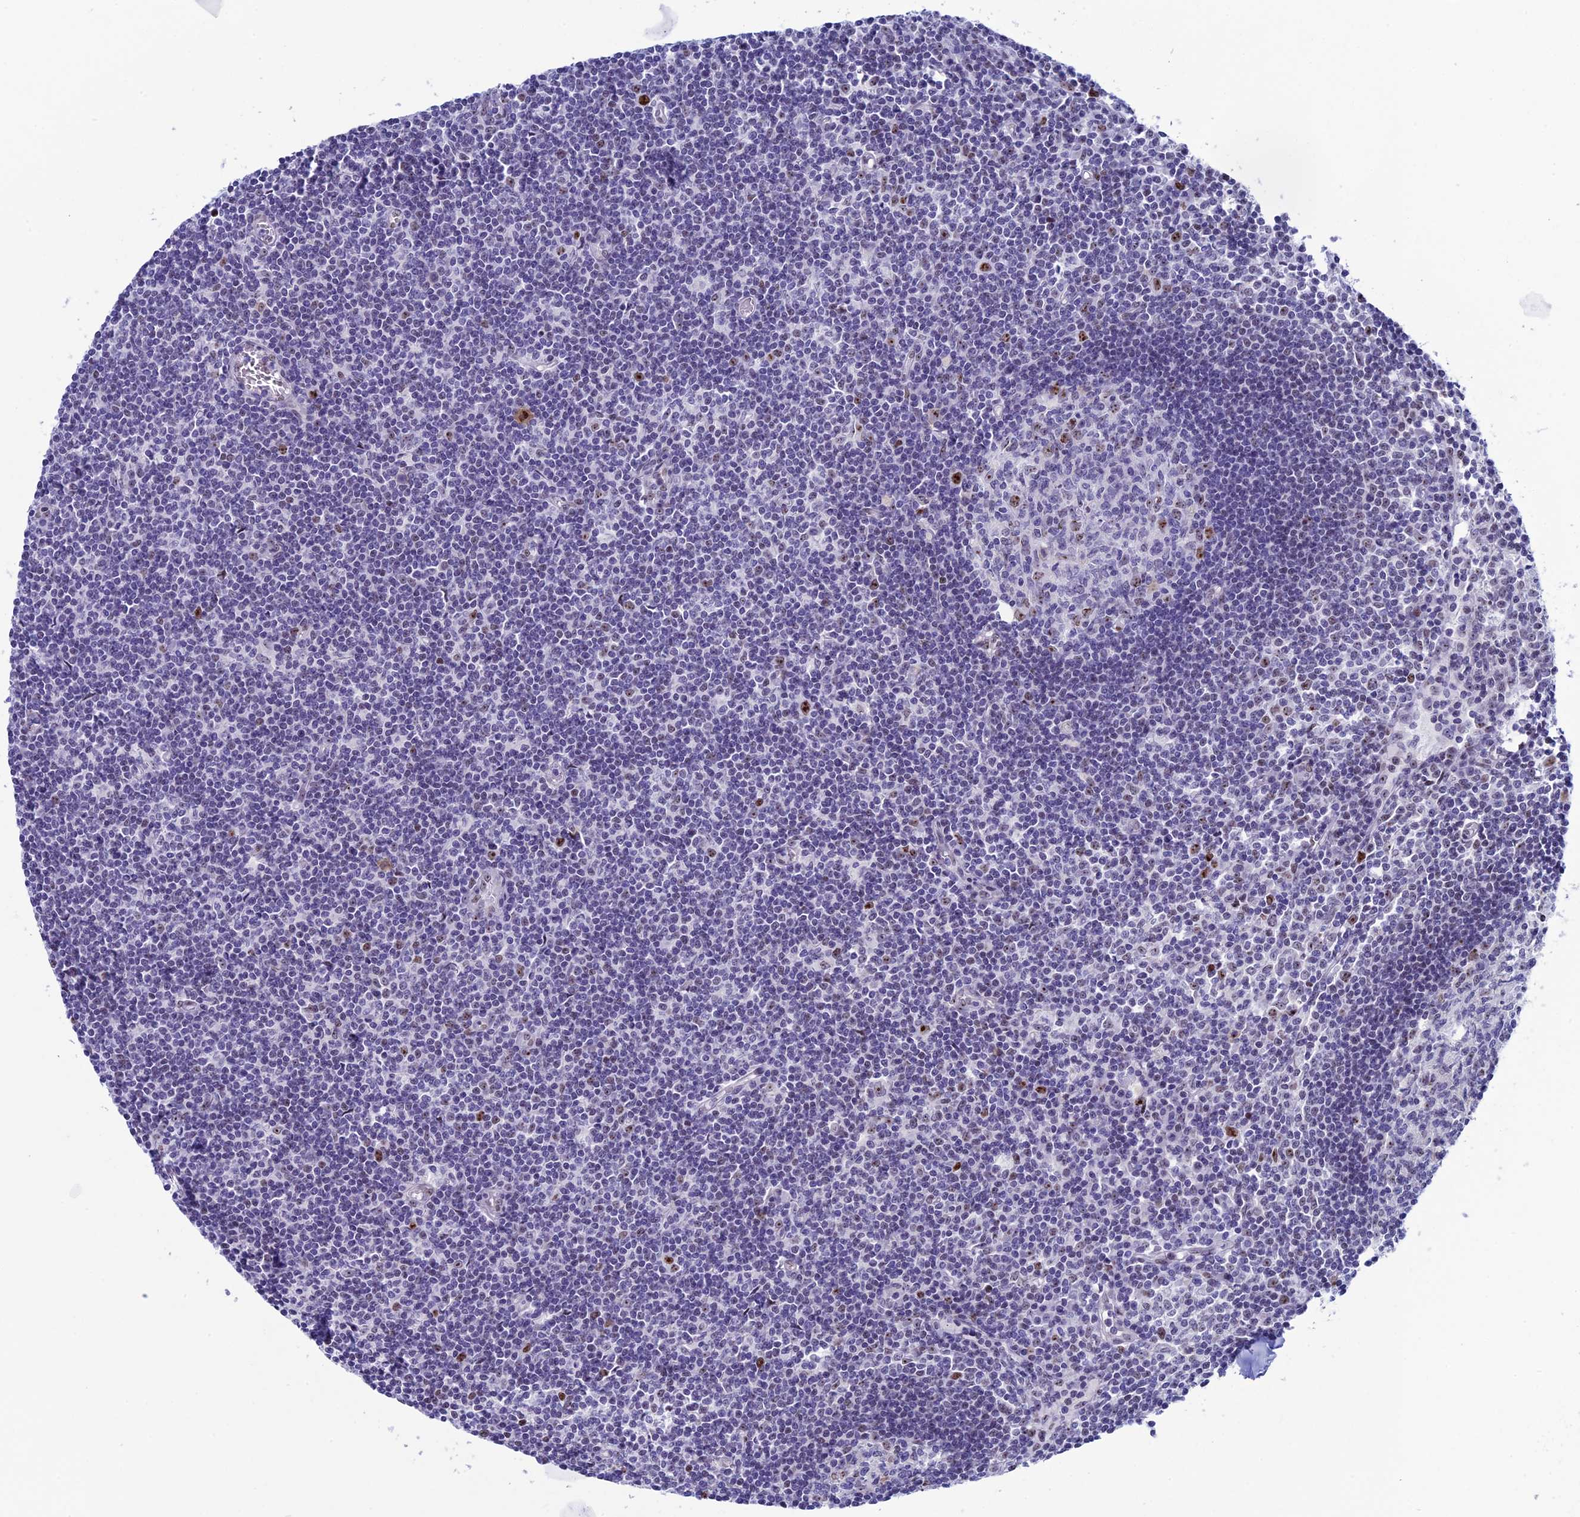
{"staining": {"intensity": "moderate", "quantity": "<25%", "location": "nuclear"}, "tissue": "lymph node", "cell_type": "Germinal center cells", "image_type": "normal", "snomed": [{"axis": "morphology", "description": "Normal tissue, NOS"}, {"axis": "topography", "description": "Lymph node"}], "caption": "Approximately <25% of germinal center cells in unremarkable human lymph node exhibit moderate nuclear protein positivity as visualized by brown immunohistochemical staining.", "gene": "CCDC86", "patient": {"sex": "female", "age": 55}}